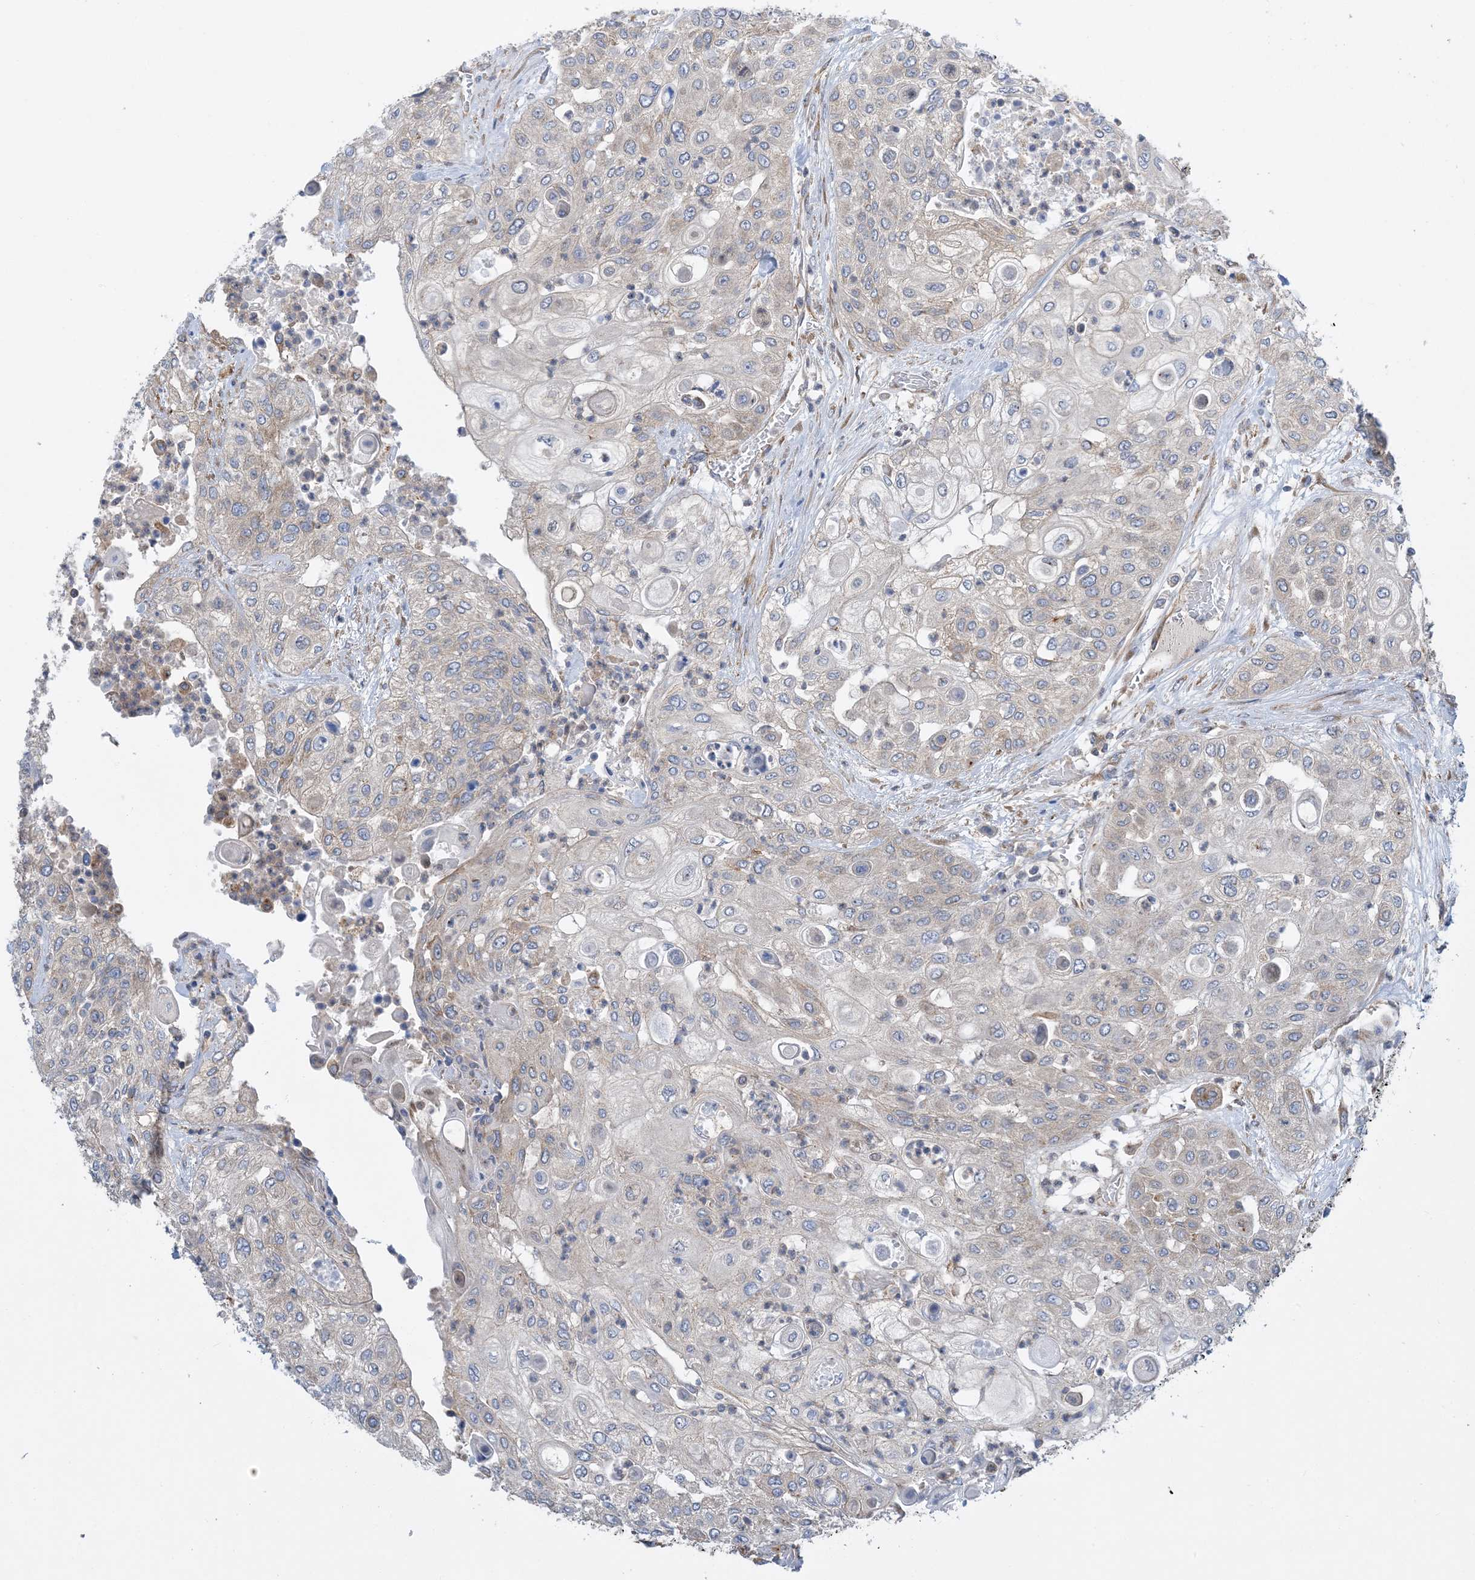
{"staining": {"intensity": "weak", "quantity": "<25%", "location": "cytoplasmic/membranous"}, "tissue": "urothelial cancer", "cell_type": "Tumor cells", "image_type": "cancer", "snomed": [{"axis": "morphology", "description": "Urothelial carcinoma, High grade"}, {"axis": "topography", "description": "Urinary bladder"}], "caption": "This histopathology image is of high-grade urothelial carcinoma stained with immunohistochemistry (IHC) to label a protein in brown with the nuclei are counter-stained blue. There is no staining in tumor cells. (DAB (3,3'-diaminobenzidine) immunohistochemistry (IHC), high magnification).", "gene": "SIDT1", "patient": {"sex": "female", "age": 79}}